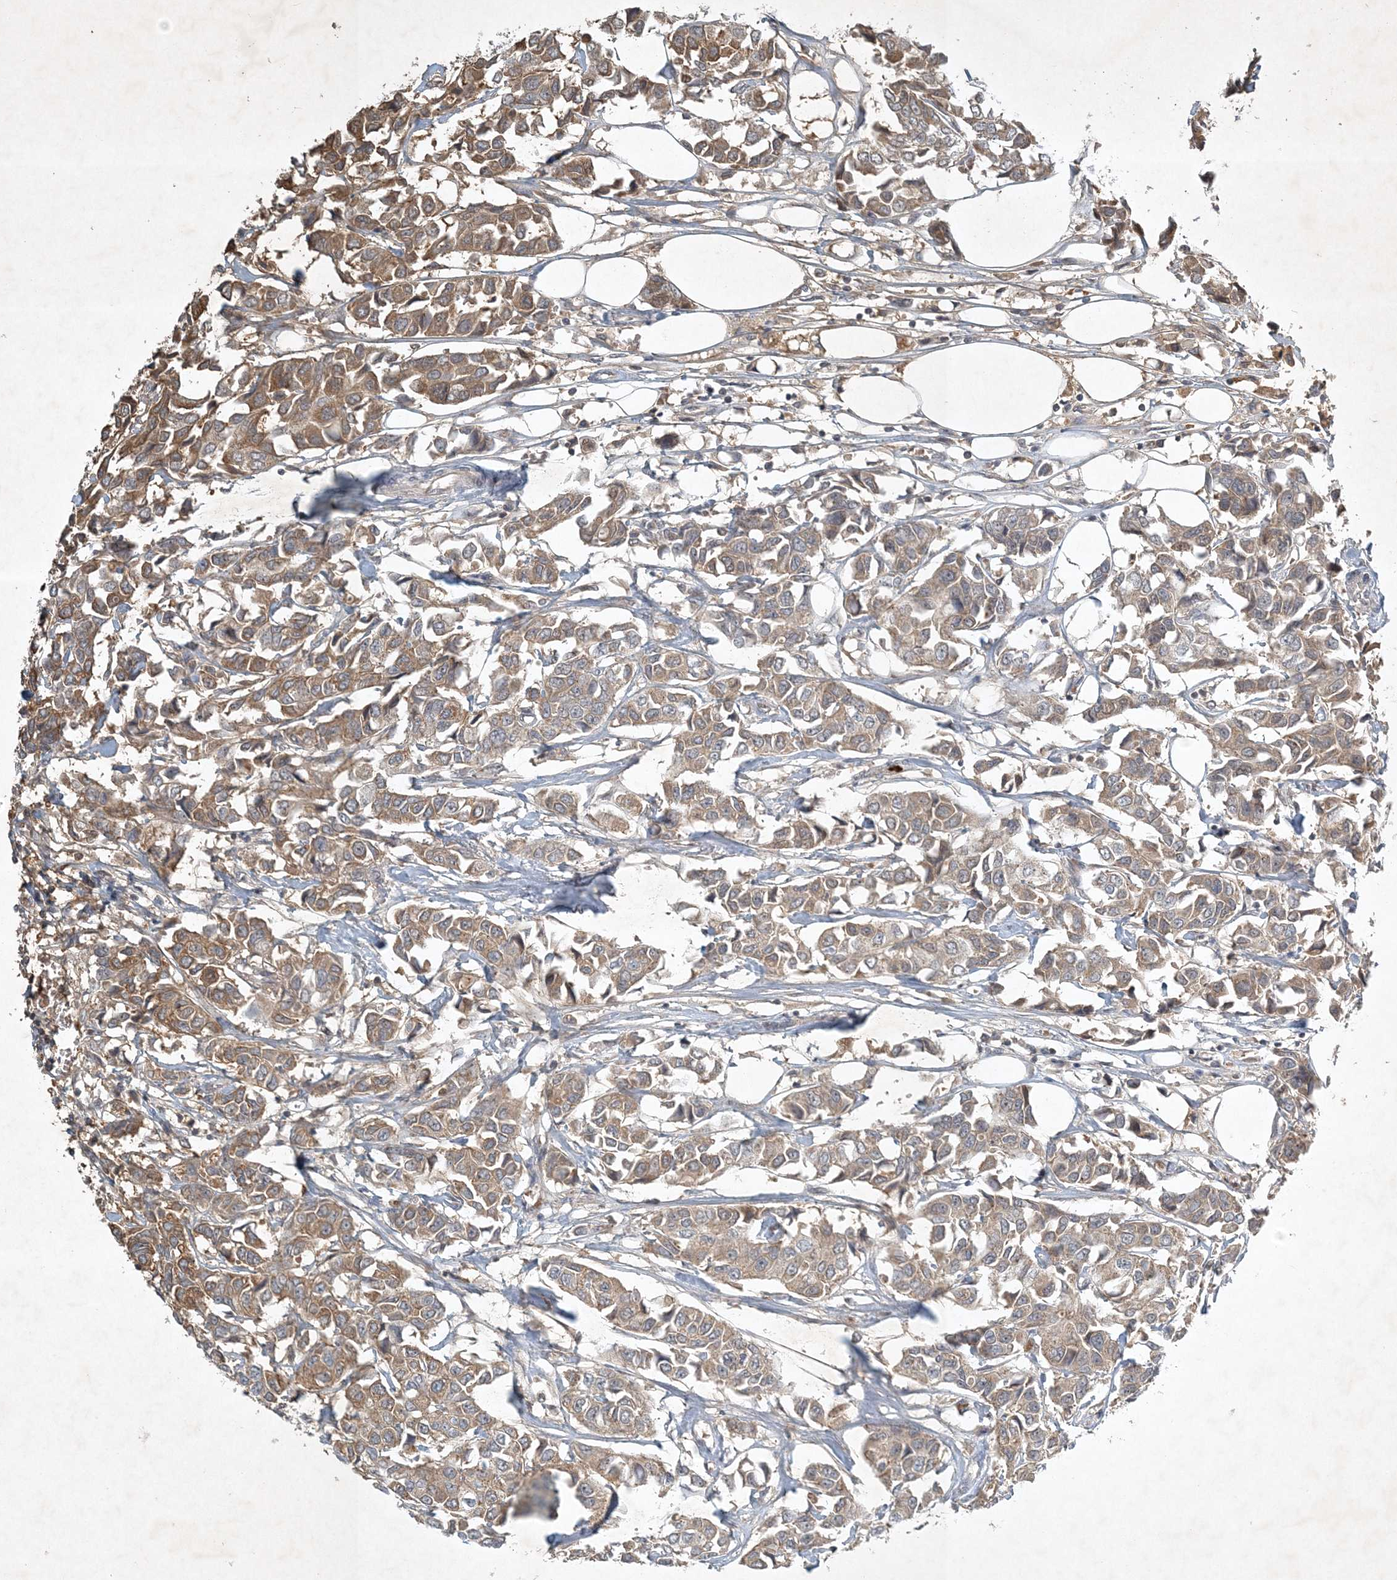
{"staining": {"intensity": "moderate", "quantity": ">75%", "location": "cytoplasmic/membranous"}, "tissue": "breast cancer", "cell_type": "Tumor cells", "image_type": "cancer", "snomed": [{"axis": "morphology", "description": "Duct carcinoma"}, {"axis": "topography", "description": "Breast"}], "caption": "Immunohistochemistry micrograph of neoplastic tissue: human intraductal carcinoma (breast) stained using immunohistochemistry demonstrates medium levels of moderate protein expression localized specifically in the cytoplasmic/membranous of tumor cells, appearing as a cytoplasmic/membranous brown color.", "gene": "TNFAIP6", "patient": {"sex": "female", "age": 80}}